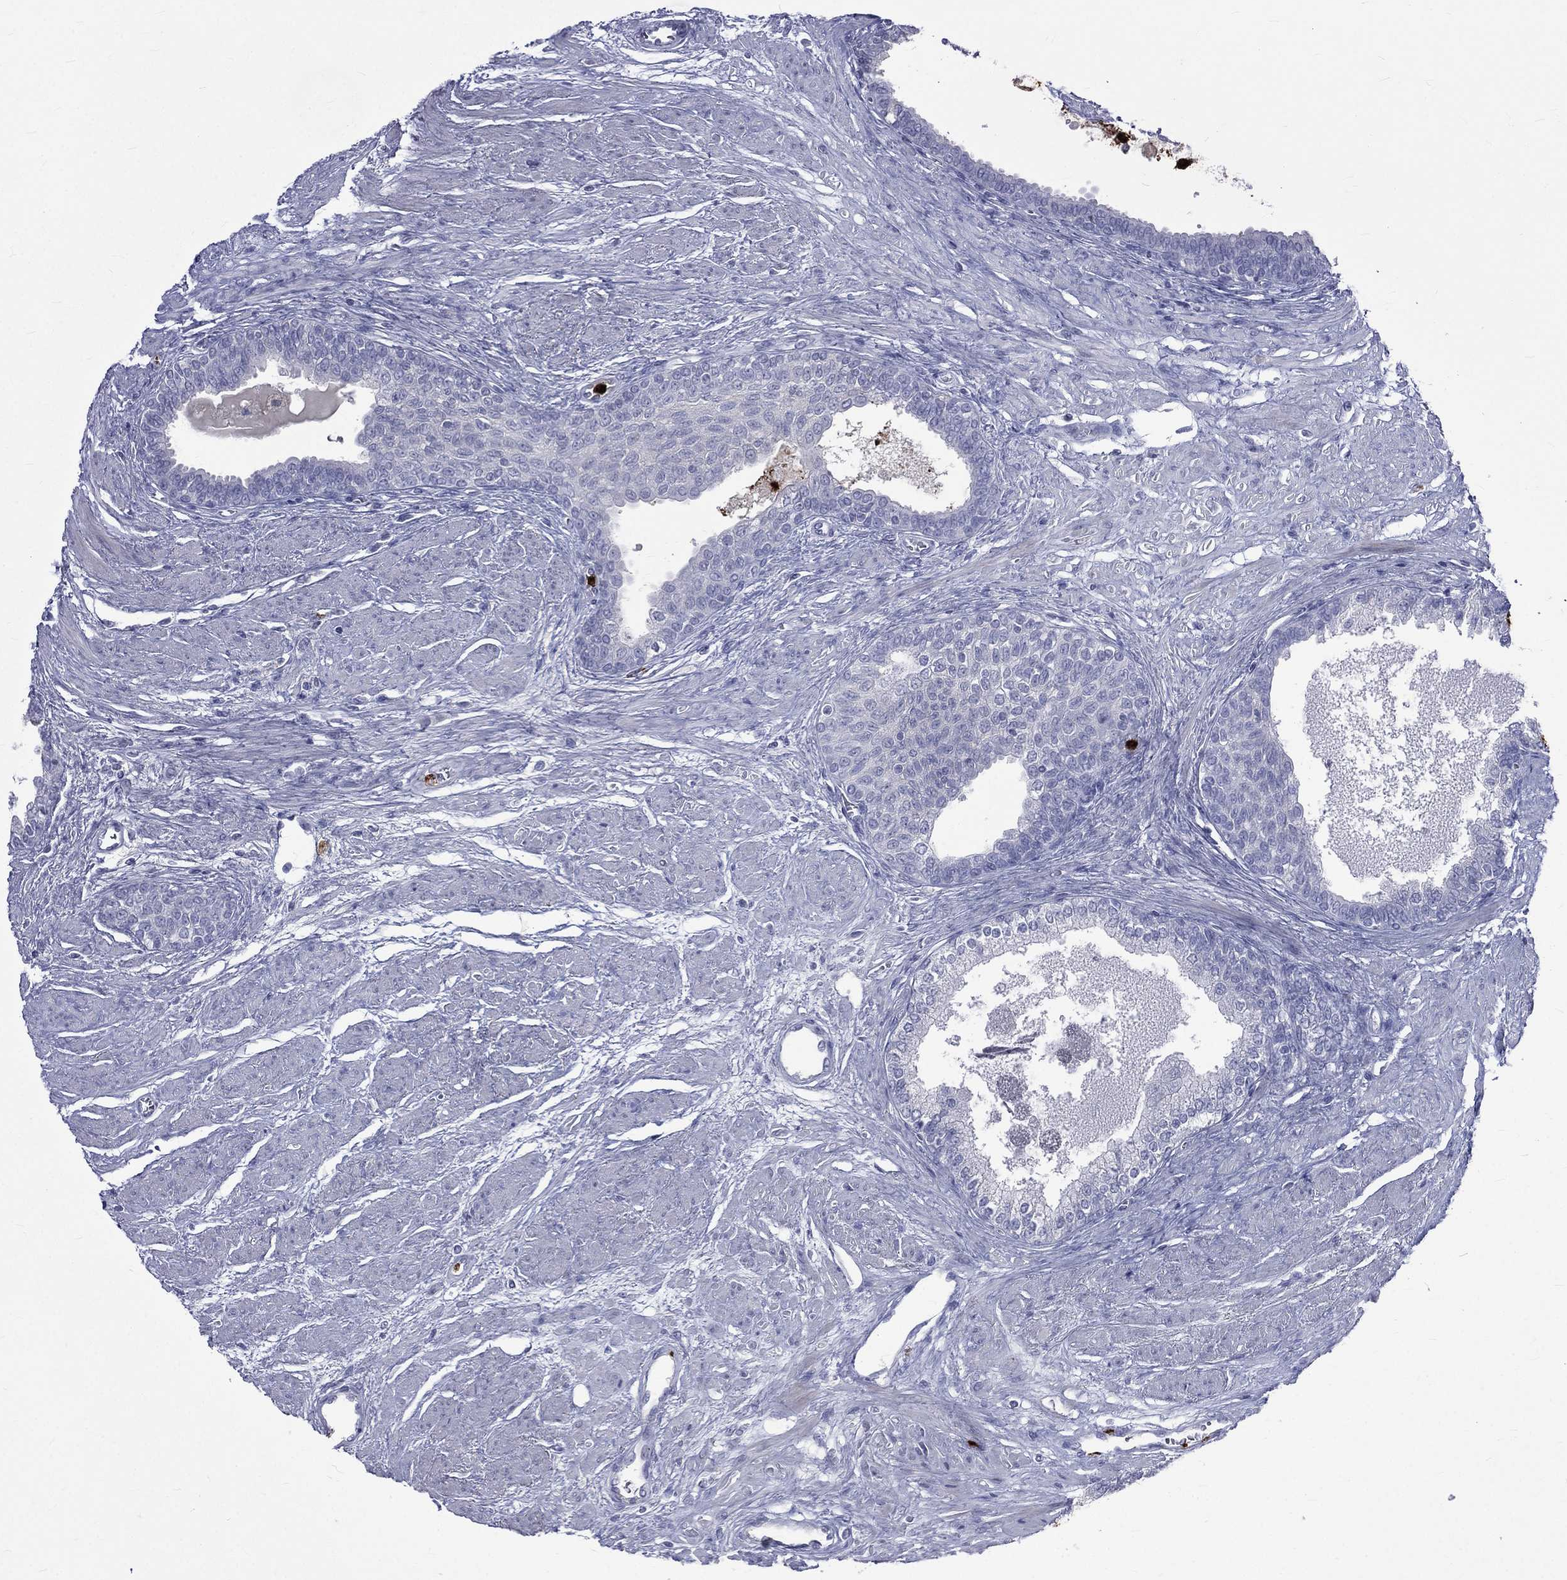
{"staining": {"intensity": "negative", "quantity": "none", "location": "none"}, "tissue": "prostate cancer", "cell_type": "Tumor cells", "image_type": "cancer", "snomed": [{"axis": "morphology", "description": "Adenocarcinoma, NOS"}, {"axis": "topography", "description": "Prostate and seminal vesicle, NOS"}, {"axis": "topography", "description": "Prostate"}], "caption": "DAB (3,3'-diaminobenzidine) immunohistochemical staining of human prostate cancer (adenocarcinoma) exhibits no significant expression in tumor cells.", "gene": "ELANE", "patient": {"sex": "male", "age": 62}}